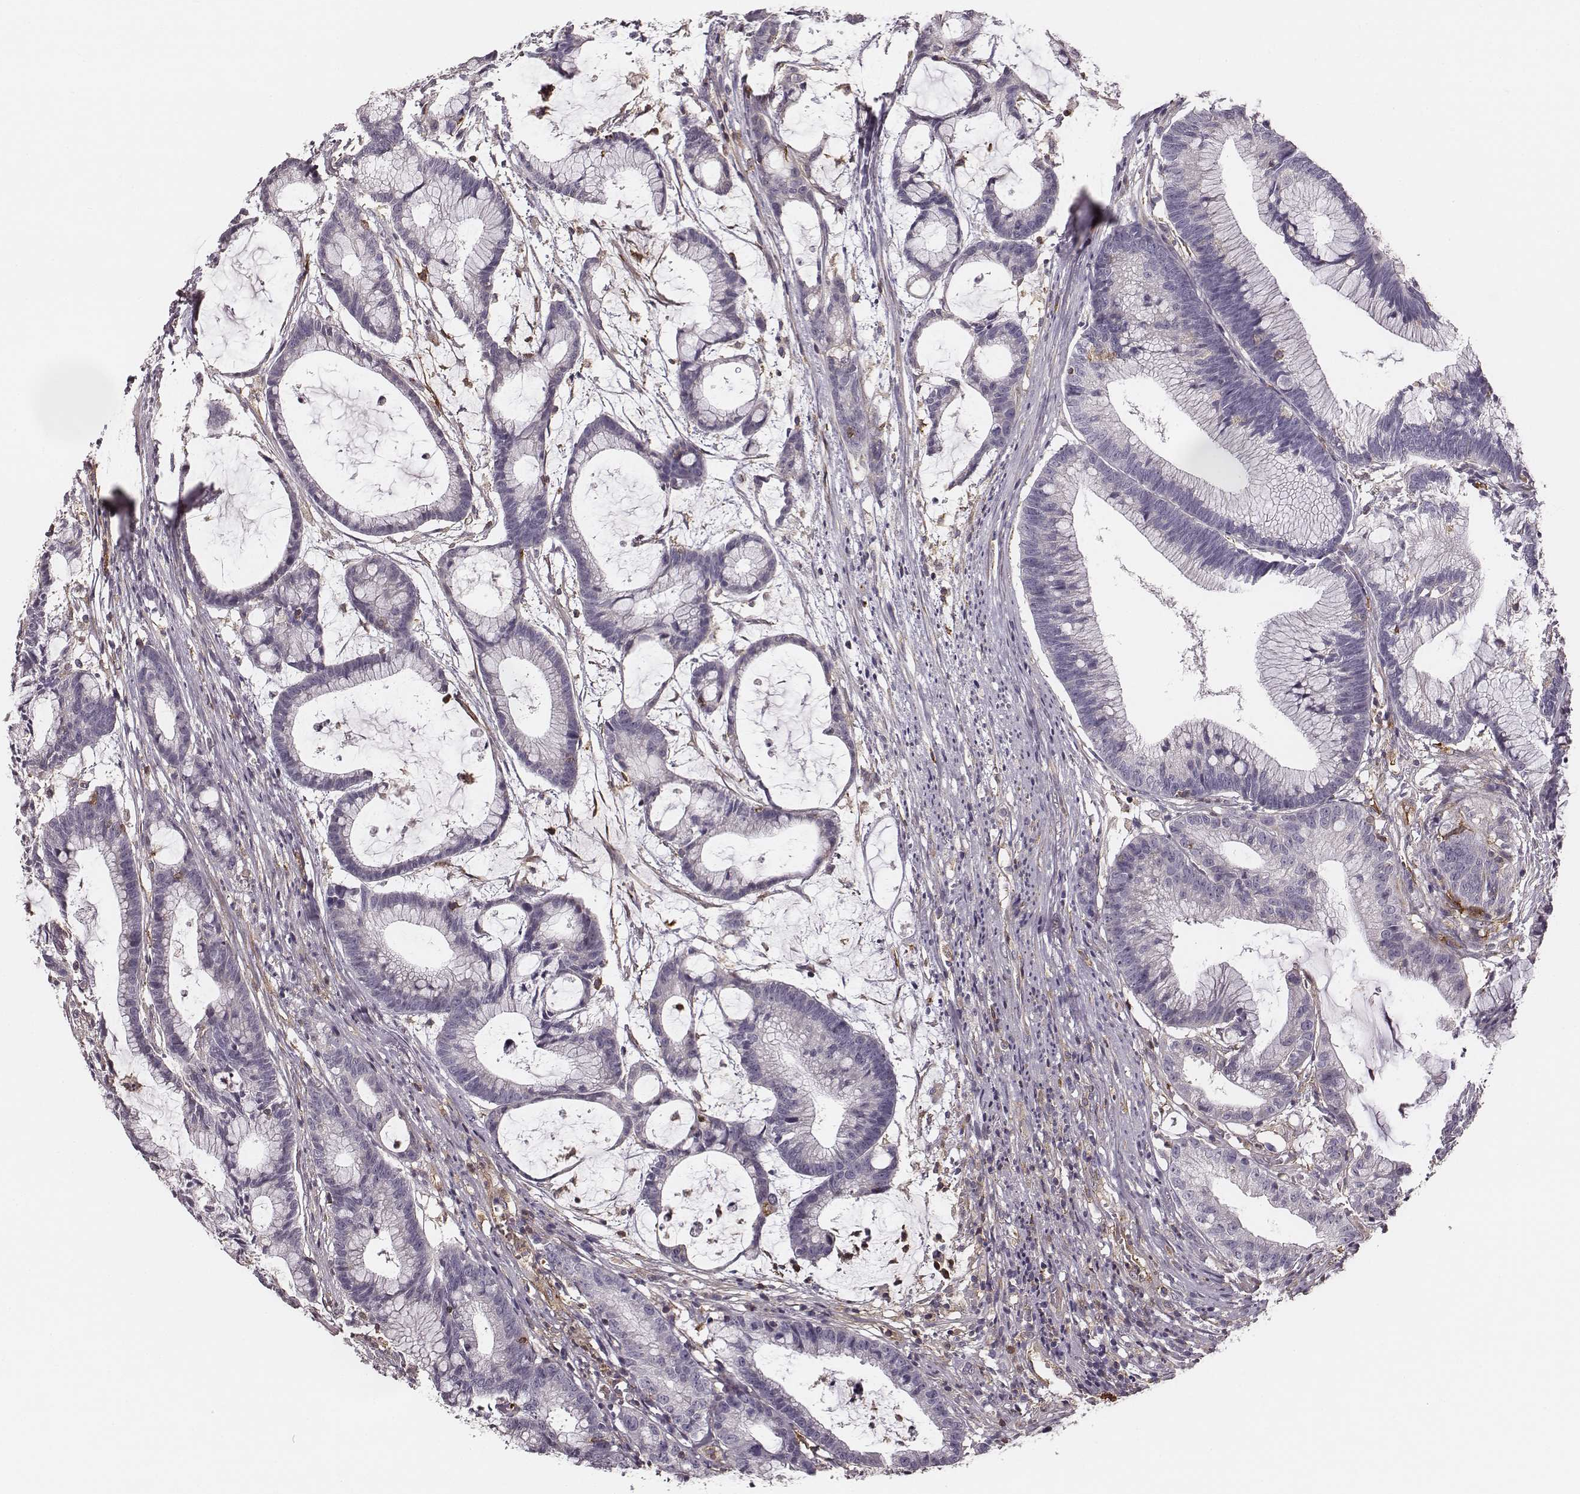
{"staining": {"intensity": "negative", "quantity": "none", "location": "none"}, "tissue": "colorectal cancer", "cell_type": "Tumor cells", "image_type": "cancer", "snomed": [{"axis": "morphology", "description": "Adenocarcinoma, NOS"}, {"axis": "topography", "description": "Colon"}], "caption": "There is no significant expression in tumor cells of adenocarcinoma (colorectal).", "gene": "ZYX", "patient": {"sex": "female", "age": 78}}